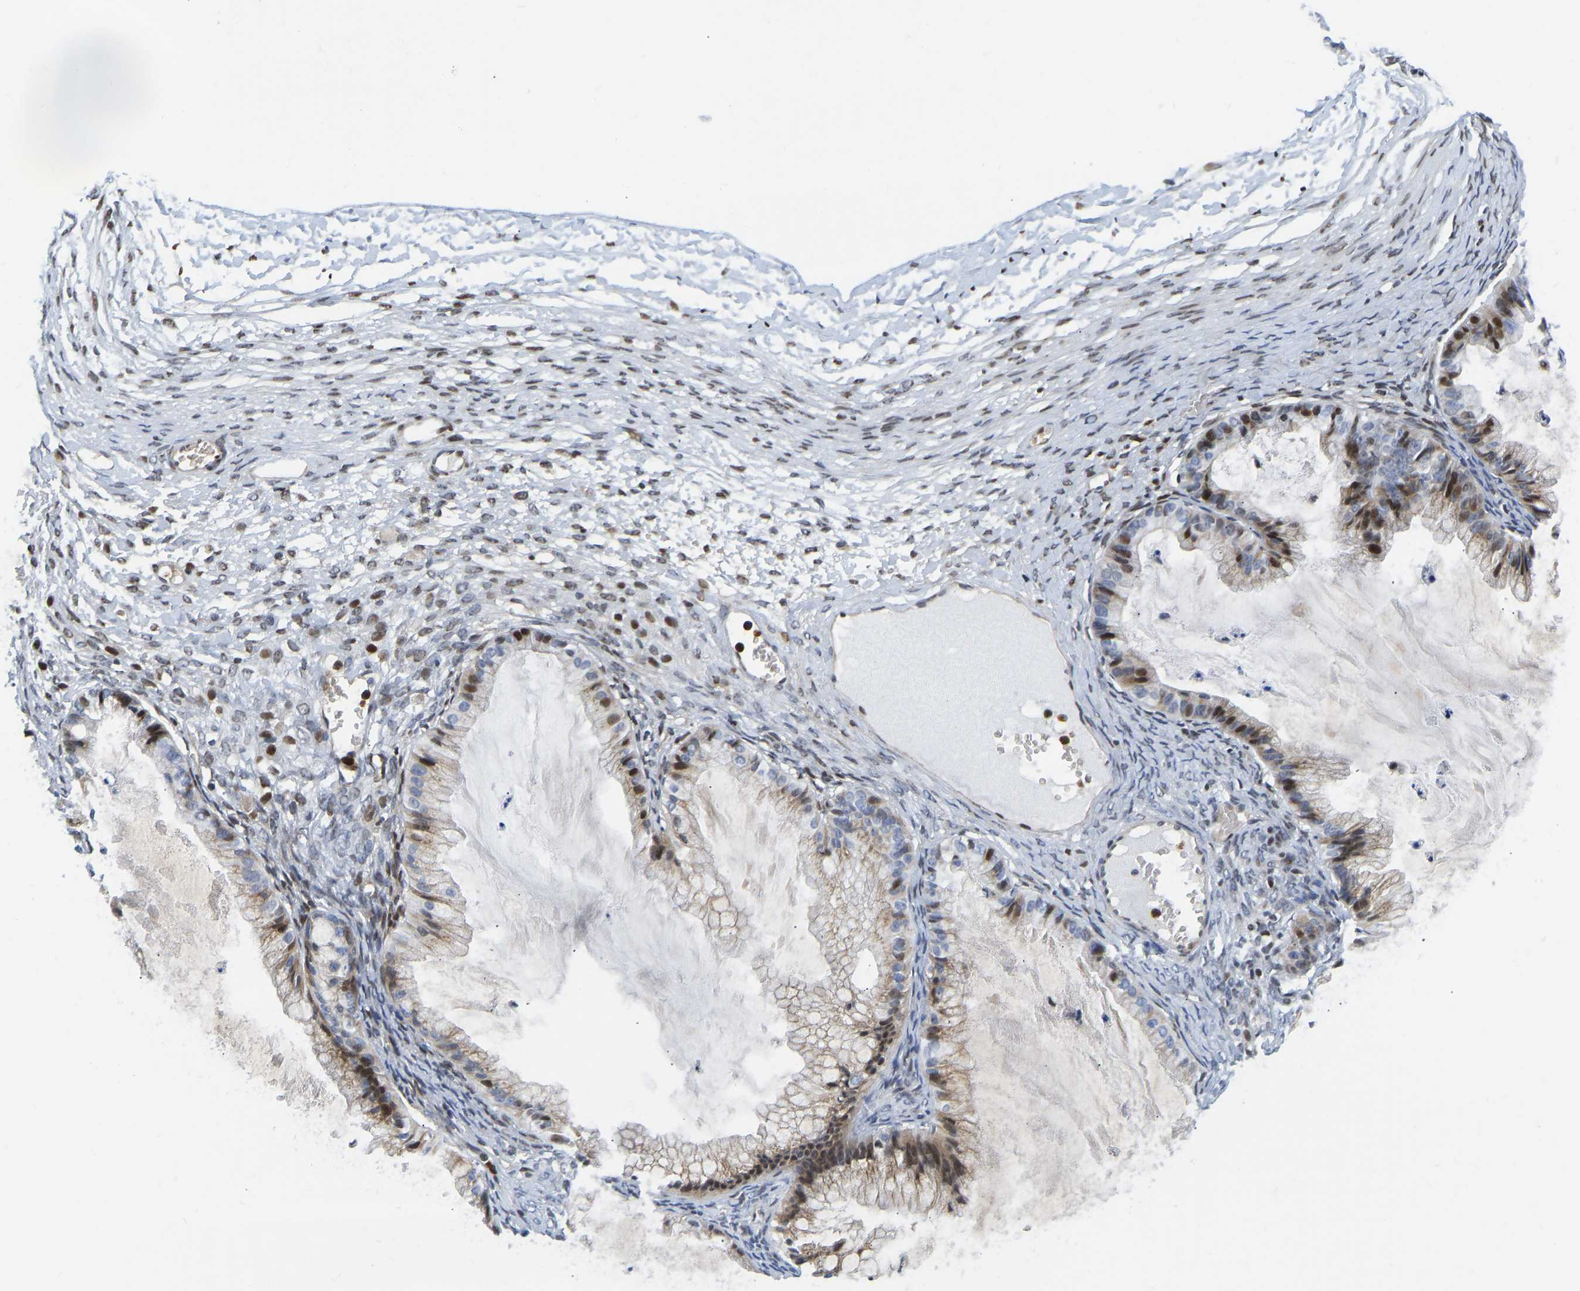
{"staining": {"intensity": "moderate", "quantity": ">75%", "location": "nuclear"}, "tissue": "ovarian cancer", "cell_type": "Tumor cells", "image_type": "cancer", "snomed": [{"axis": "morphology", "description": "Cystadenocarcinoma, mucinous, NOS"}, {"axis": "topography", "description": "Ovary"}], "caption": "Ovarian cancer tissue shows moderate nuclear staining in approximately >75% of tumor cells", "gene": "HDAC5", "patient": {"sex": "female", "age": 57}}